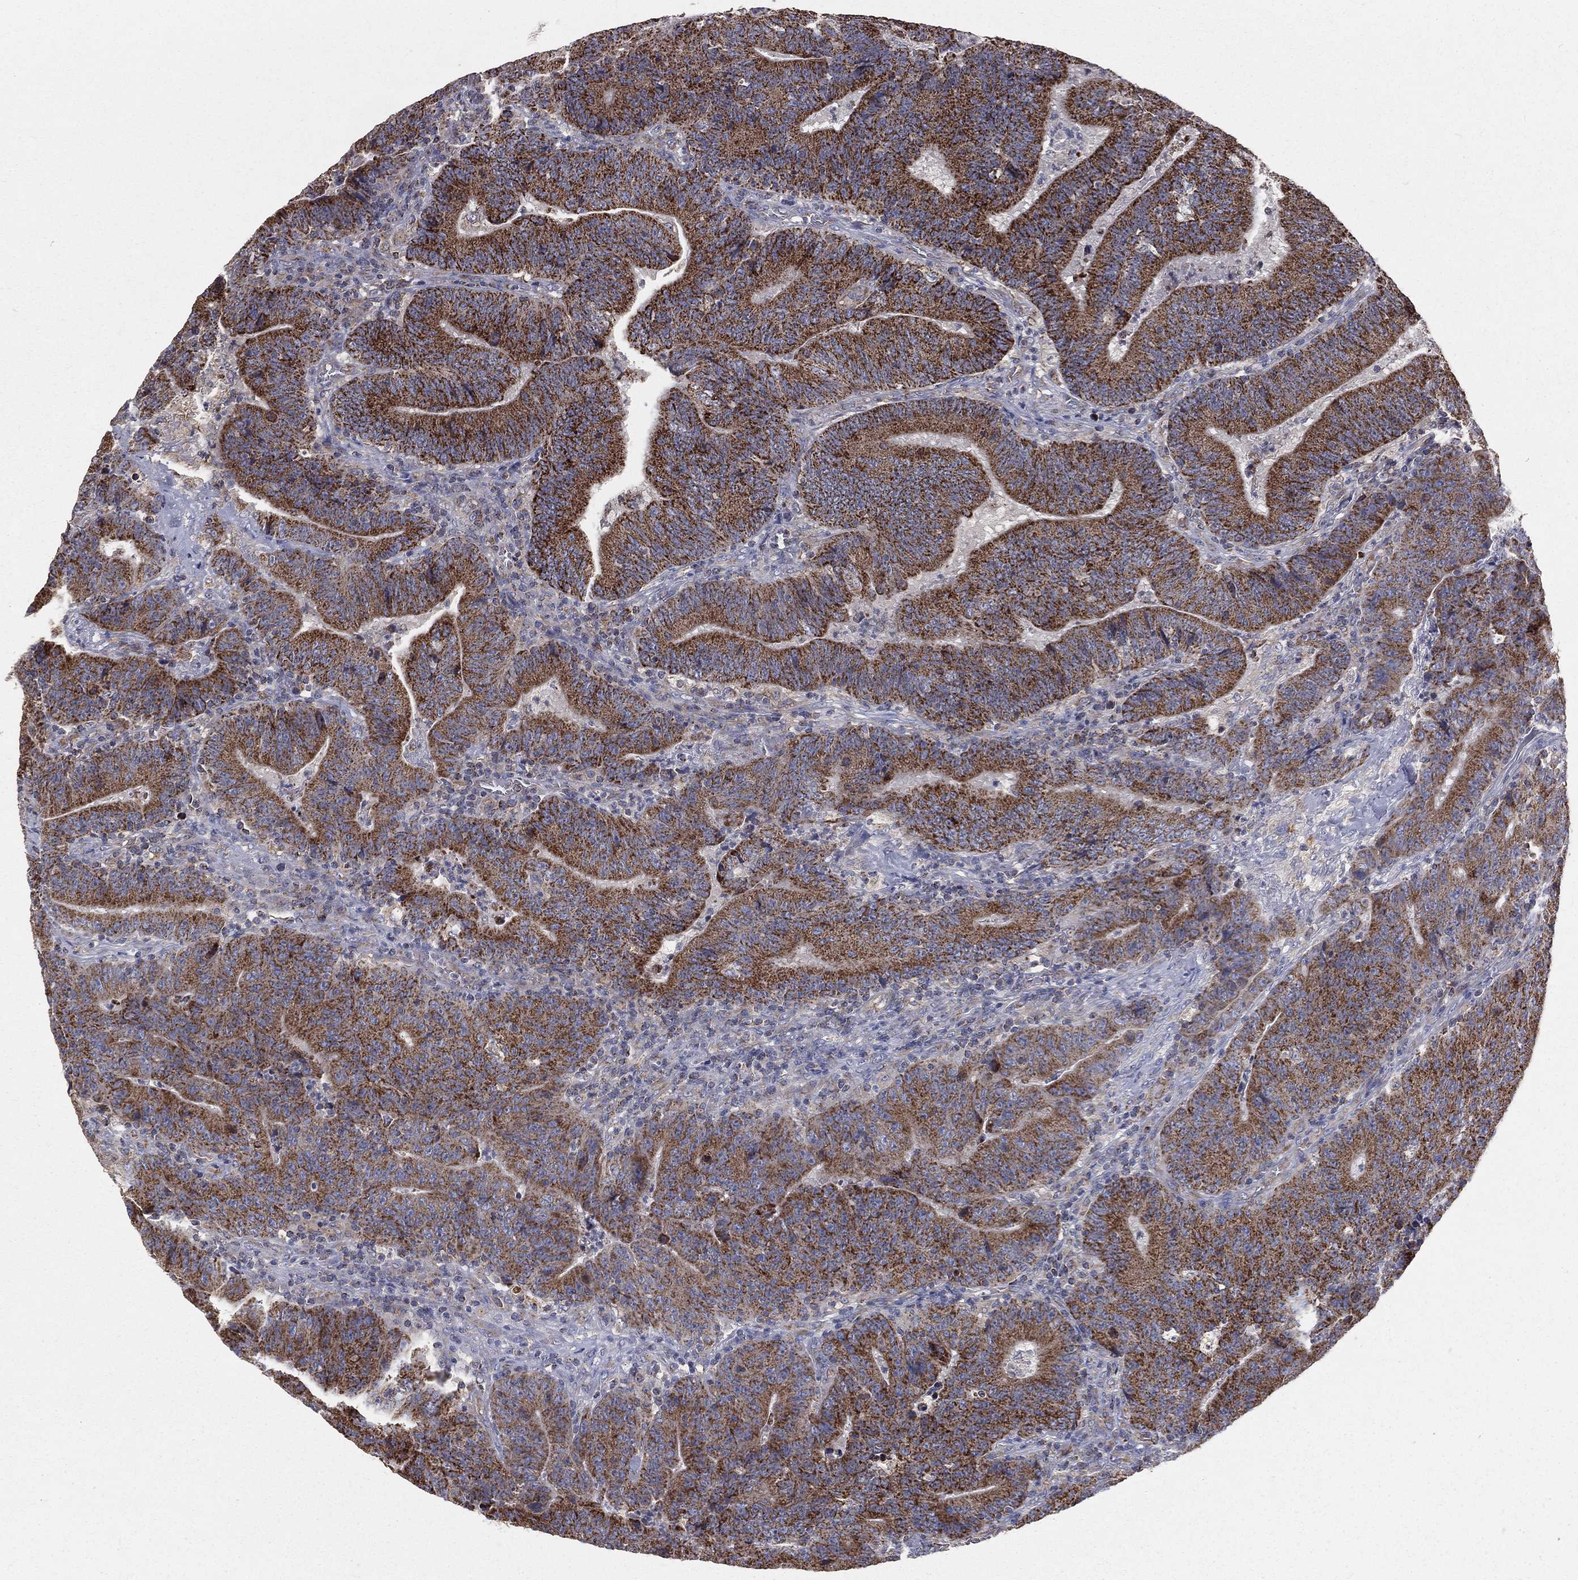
{"staining": {"intensity": "strong", "quantity": ">75%", "location": "cytoplasmic/membranous"}, "tissue": "colorectal cancer", "cell_type": "Tumor cells", "image_type": "cancer", "snomed": [{"axis": "morphology", "description": "Adenocarcinoma, NOS"}, {"axis": "topography", "description": "Colon"}], "caption": "Immunohistochemical staining of human adenocarcinoma (colorectal) shows high levels of strong cytoplasmic/membranous protein positivity in about >75% of tumor cells.", "gene": "HADH", "patient": {"sex": "female", "age": 75}}